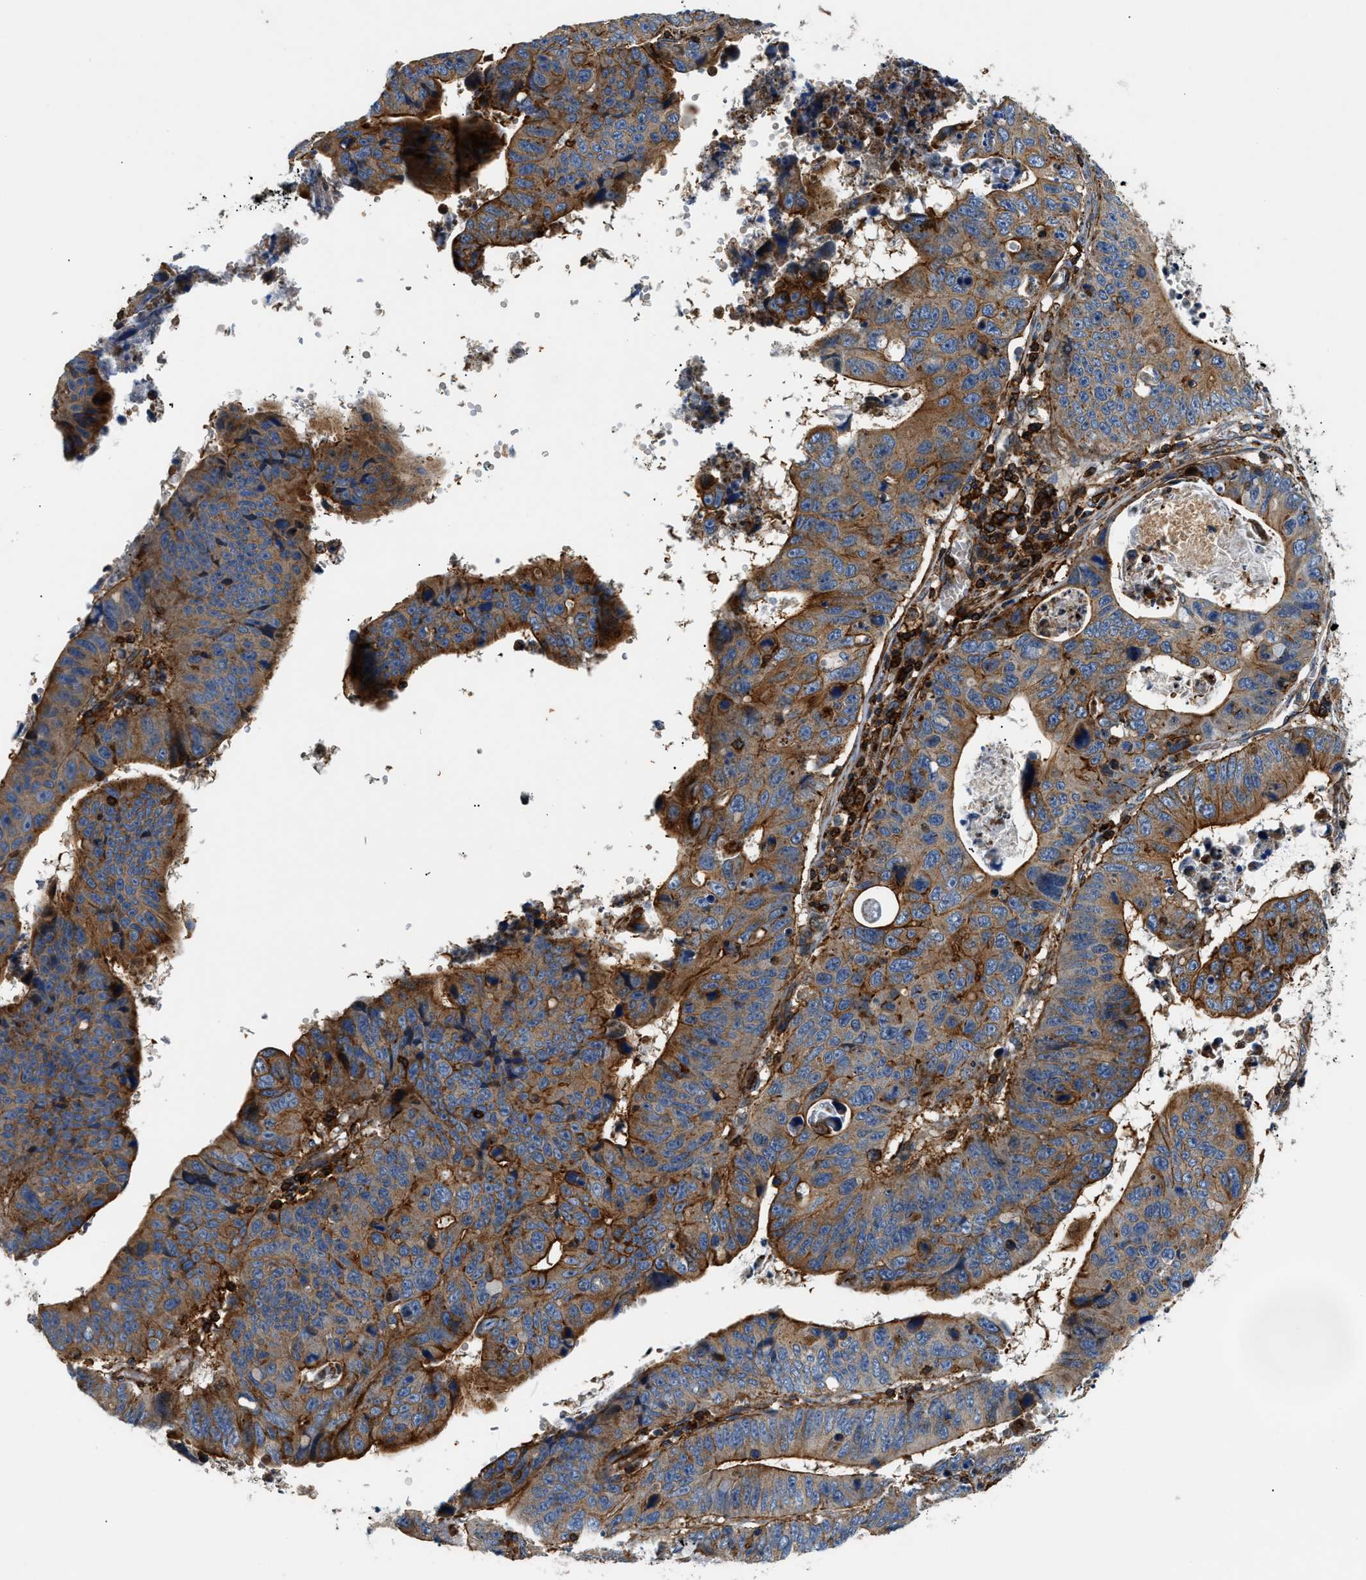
{"staining": {"intensity": "strong", "quantity": ">75%", "location": "cytoplasmic/membranous"}, "tissue": "stomach cancer", "cell_type": "Tumor cells", "image_type": "cancer", "snomed": [{"axis": "morphology", "description": "Adenocarcinoma, NOS"}, {"axis": "topography", "description": "Stomach"}], "caption": "Human stomach cancer stained with a protein marker exhibits strong staining in tumor cells.", "gene": "DHODH", "patient": {"sex": "male", "age": 59}}